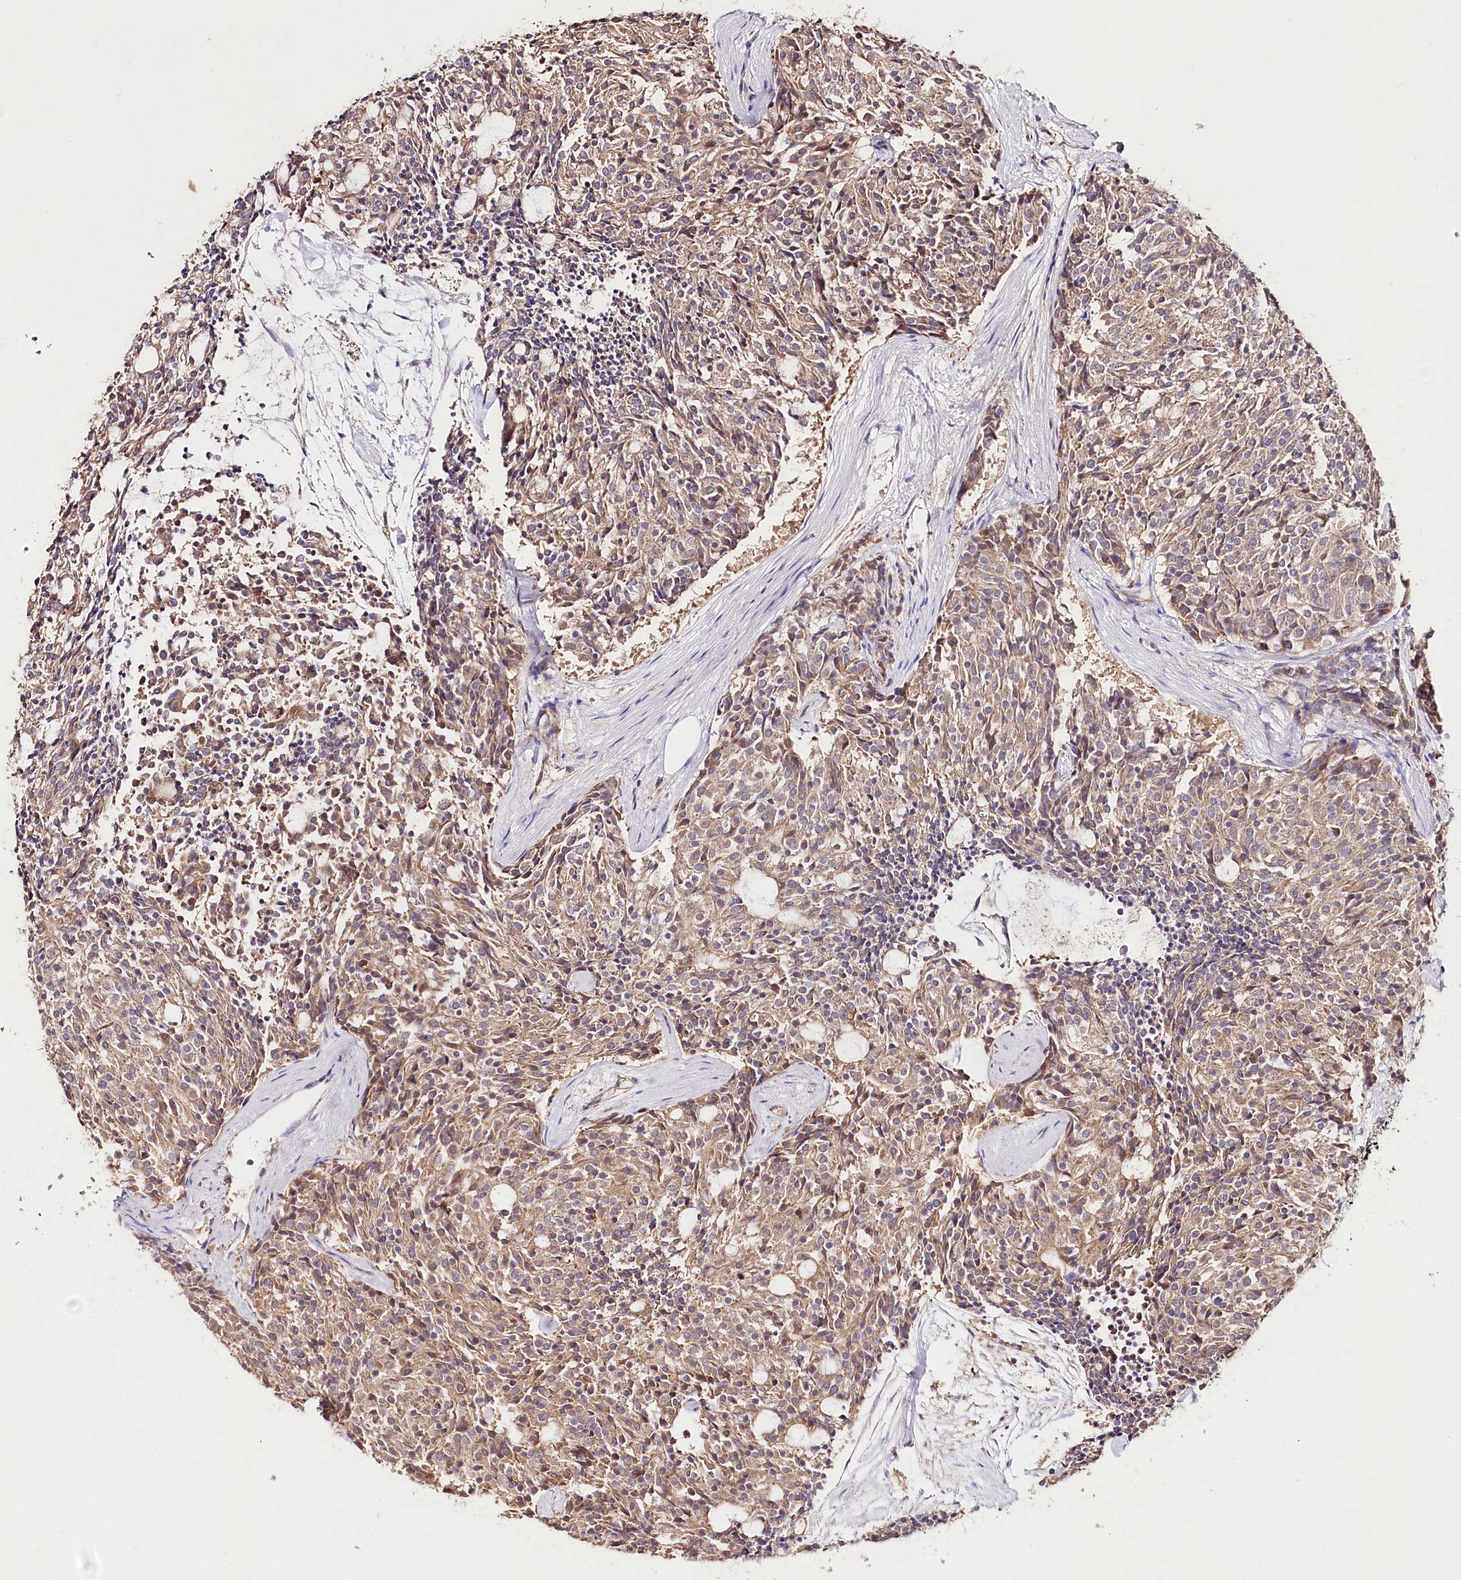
{"staining": {"intensity": "moderate", "quantity": ">75%", "location": "cytoplasmic/membranous"}, "tissue": "carcinoid", "cell_type": "Tumor cells", "image_type": "cancer", "snomed": [{"axis": "morphology", "description": "Carcinoid, malignant, NOS"}, {"axis": "topography", "description": "Pancreas"}], "caption": "Moderate cytoplasmic/membranous expression for a protein is seen in about >75% of tumor cells of malignant carcinoid using immunohistochemistry (IHC).", "gene": "DMXL1", "patient": {"sex": "female", "age": 54}}